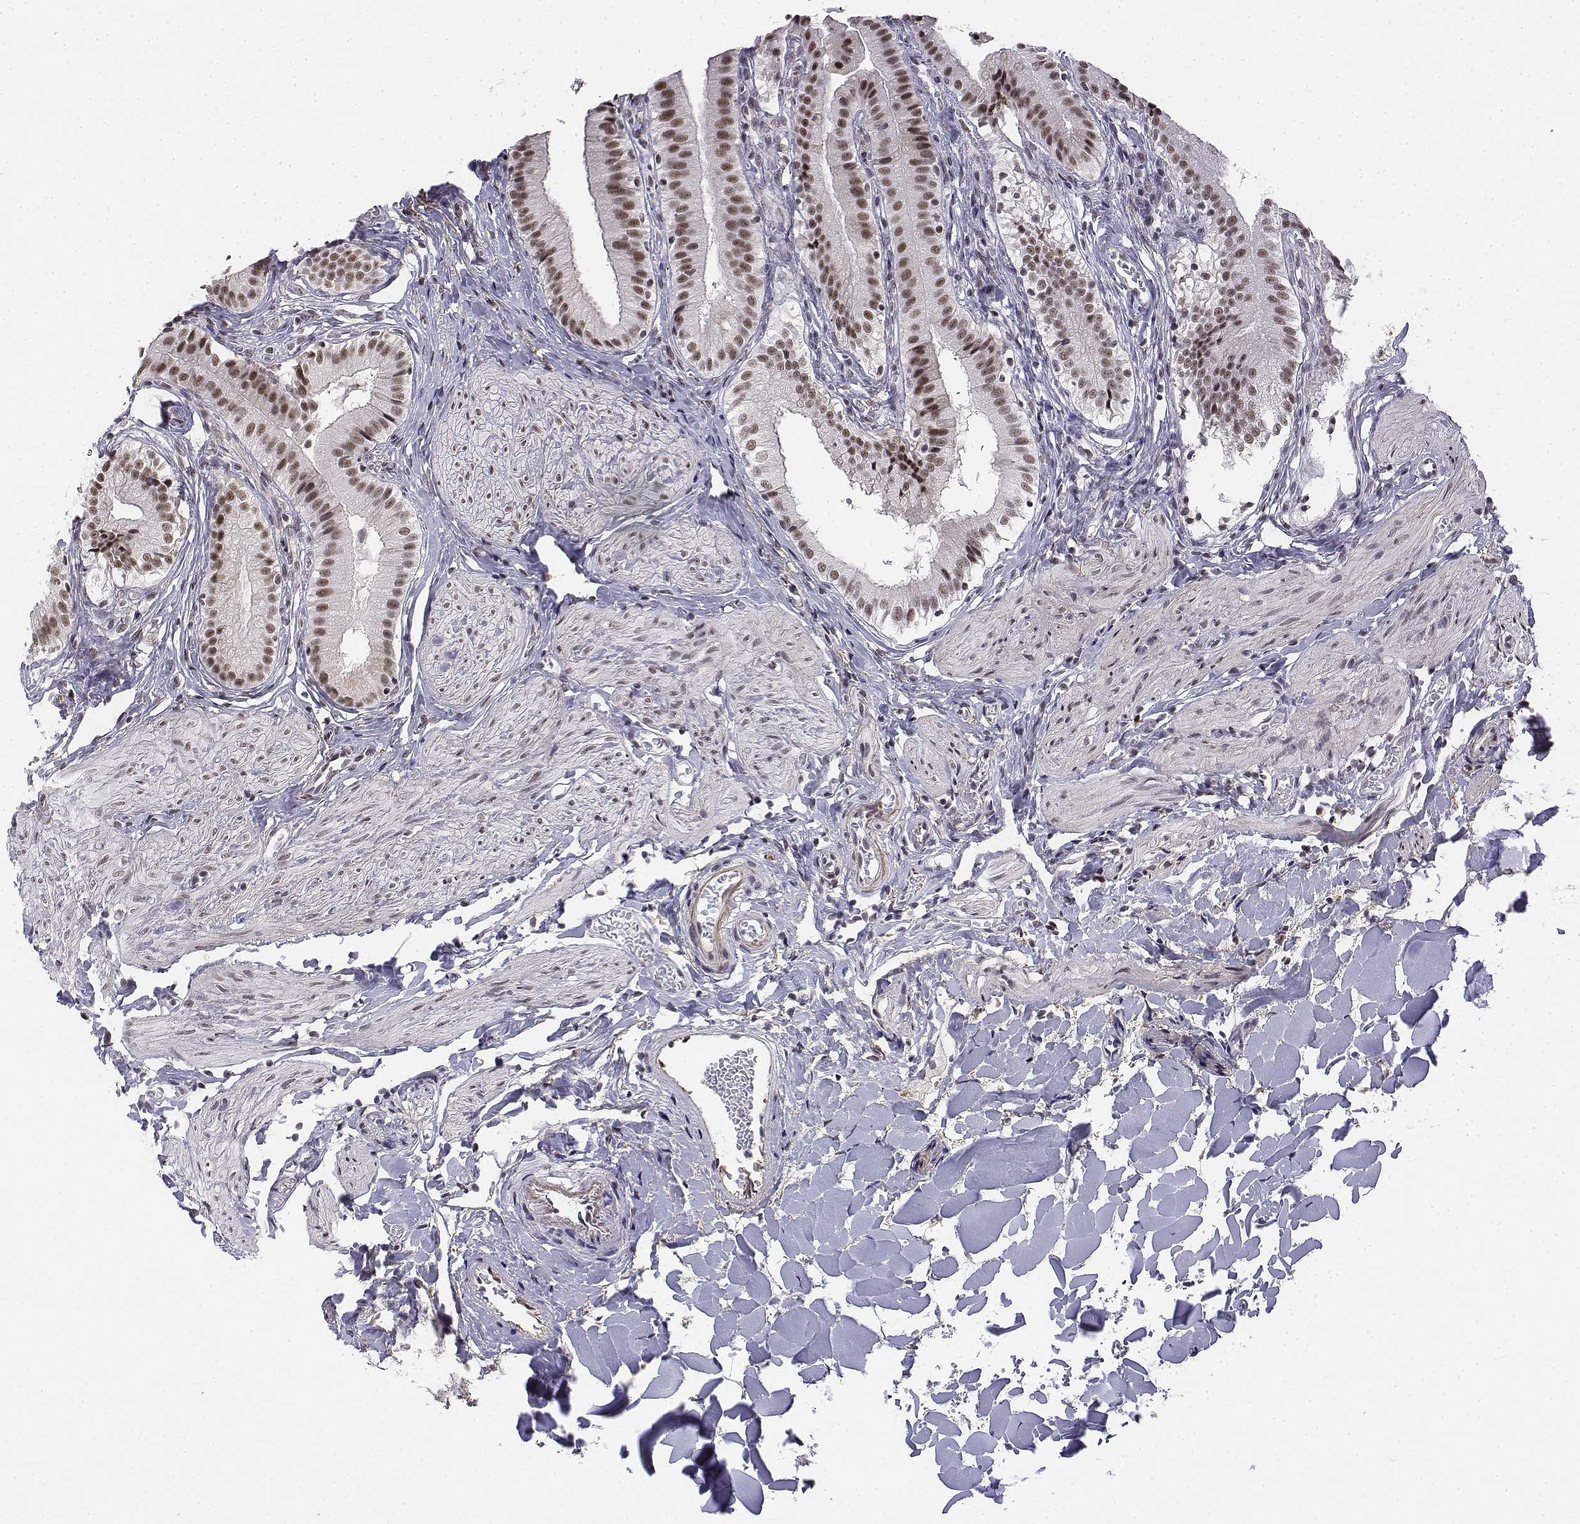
{"staining": {"intensity": "moderate", "quantity": ">75%", "location": "nuclear"}, "tissue": "gallbladder", "cell_type": "Glandular cells", "image_type": "normal", "snomed": [{"axis": "morphology", "description": "Normal tissue, NOS"}, {"axis": "topography", "description": "Gallbladder"}], "caption": "Normal gallbladder was stained to show a protein in brown. There is medium levels of moderate nuclear staining in approximately >75% of glandular cells.", "gene": "SETD1A", "patient": {"sex": "female", "age": 47}}